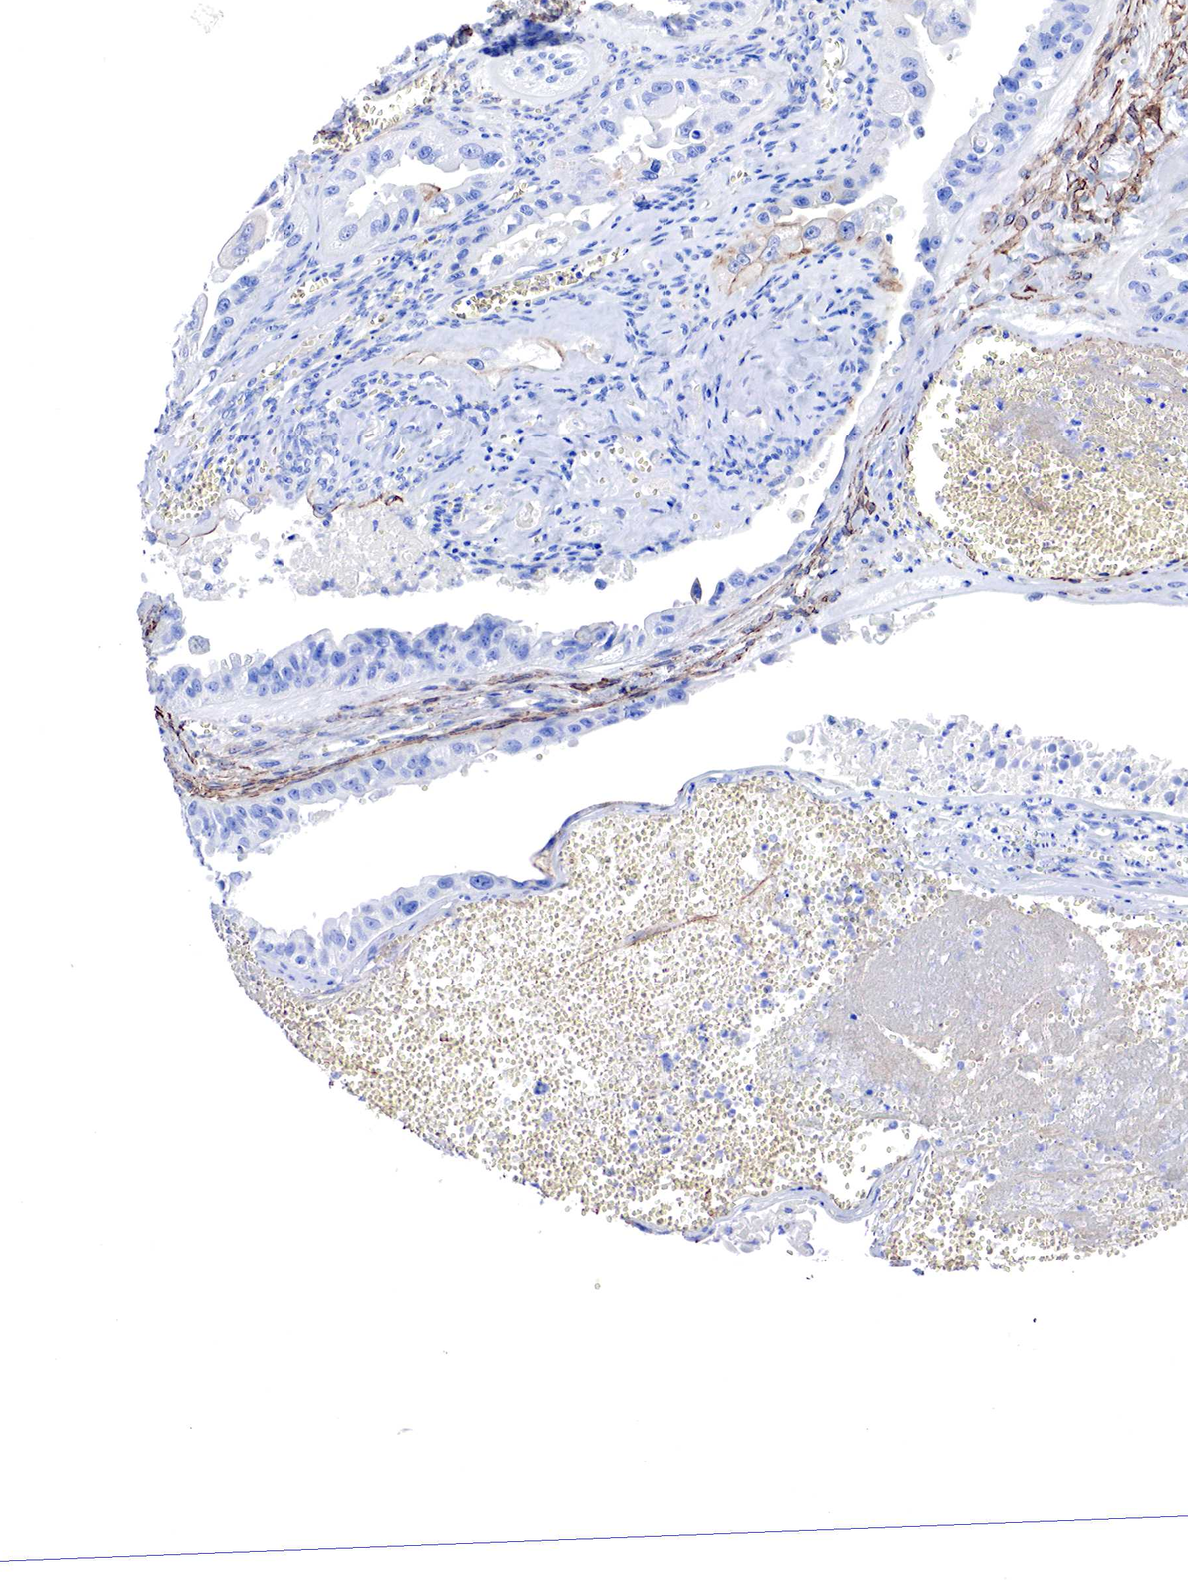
{"staining": {"intensity": "negative", "quantity": "none", "location": "none"}, "tissue": "ovarian cancer", "cell_type": "Tumor cells", "image_type": "cancer", "snomed": [{"axis": "morphology", "description": "Carcinoma, endometroid"}, {"axis": "topography", "description": "Ovary"}], "caption": "This is a image of IHC staining of ovarian cancer, which shows no staining in tumor cells. Nuclei are stained in blue.", "gene": "TPM1", "patient": {"sex": "female", "age": 85}}